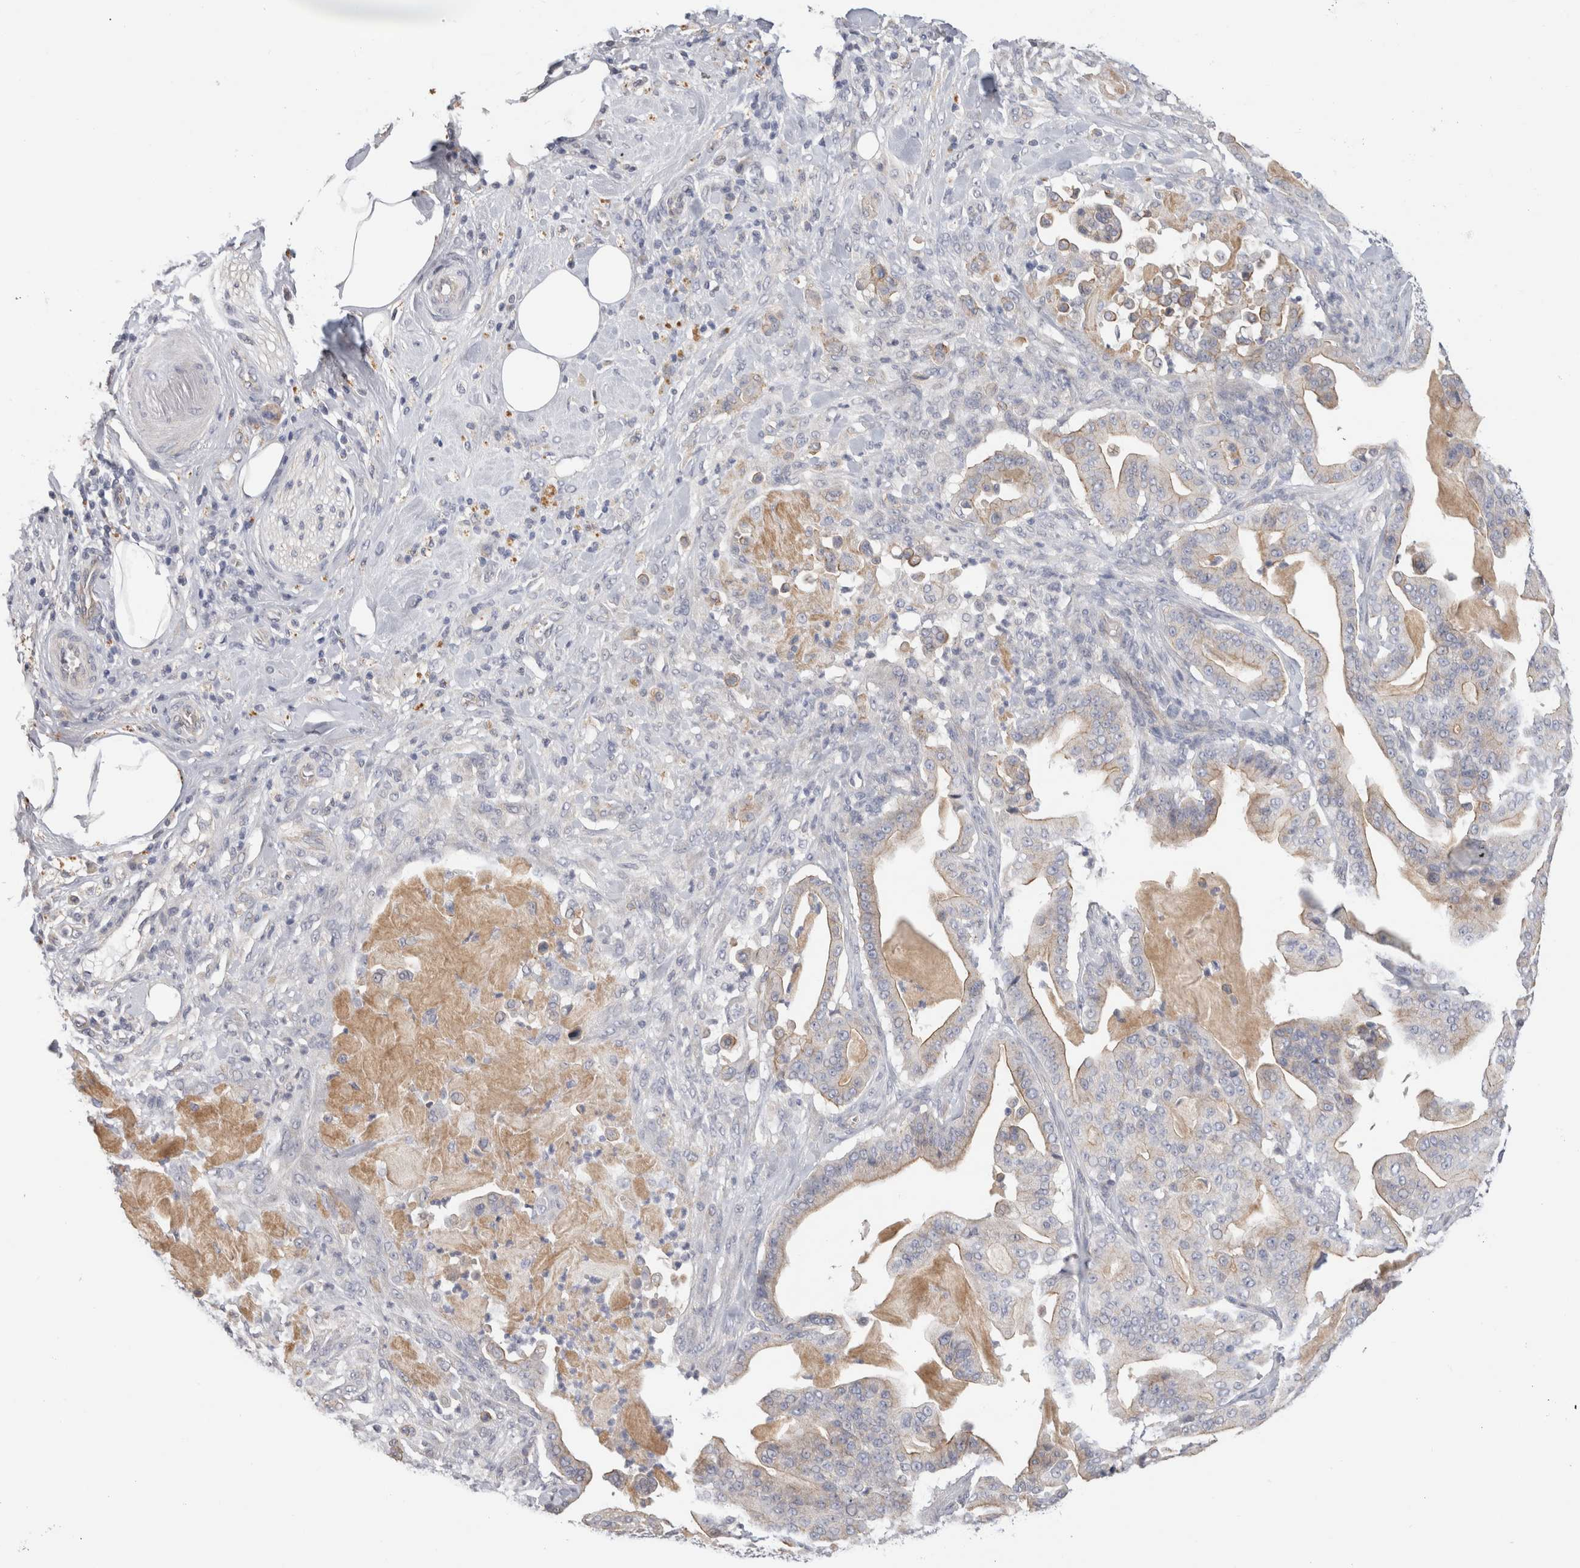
{"staining": {"intensity": "weak", "quantity": "25%-75%", "location": "cytoplasmic/membranous"}, "tissue": "pancreatic cancer", "cell_type": "Tumor cells", "image_type": "cancer", "snomed": [{"axis": "morphology", "description": "Adenocarcinoma, NOS"}, {"axis": "topography", "description": "Pancreas"}], "caption": "Immunohistochemistry (IHC) of pancreatic cancer (adenocarcinoma) exhibits low levels of weak cytoplasmic/membranous staining in approximately 25%-75% of tumor cells. (IHC, brightfield microscopy, high magnification).", "gene": "AFP", "patient": {"sex": "male", "age": 63}}